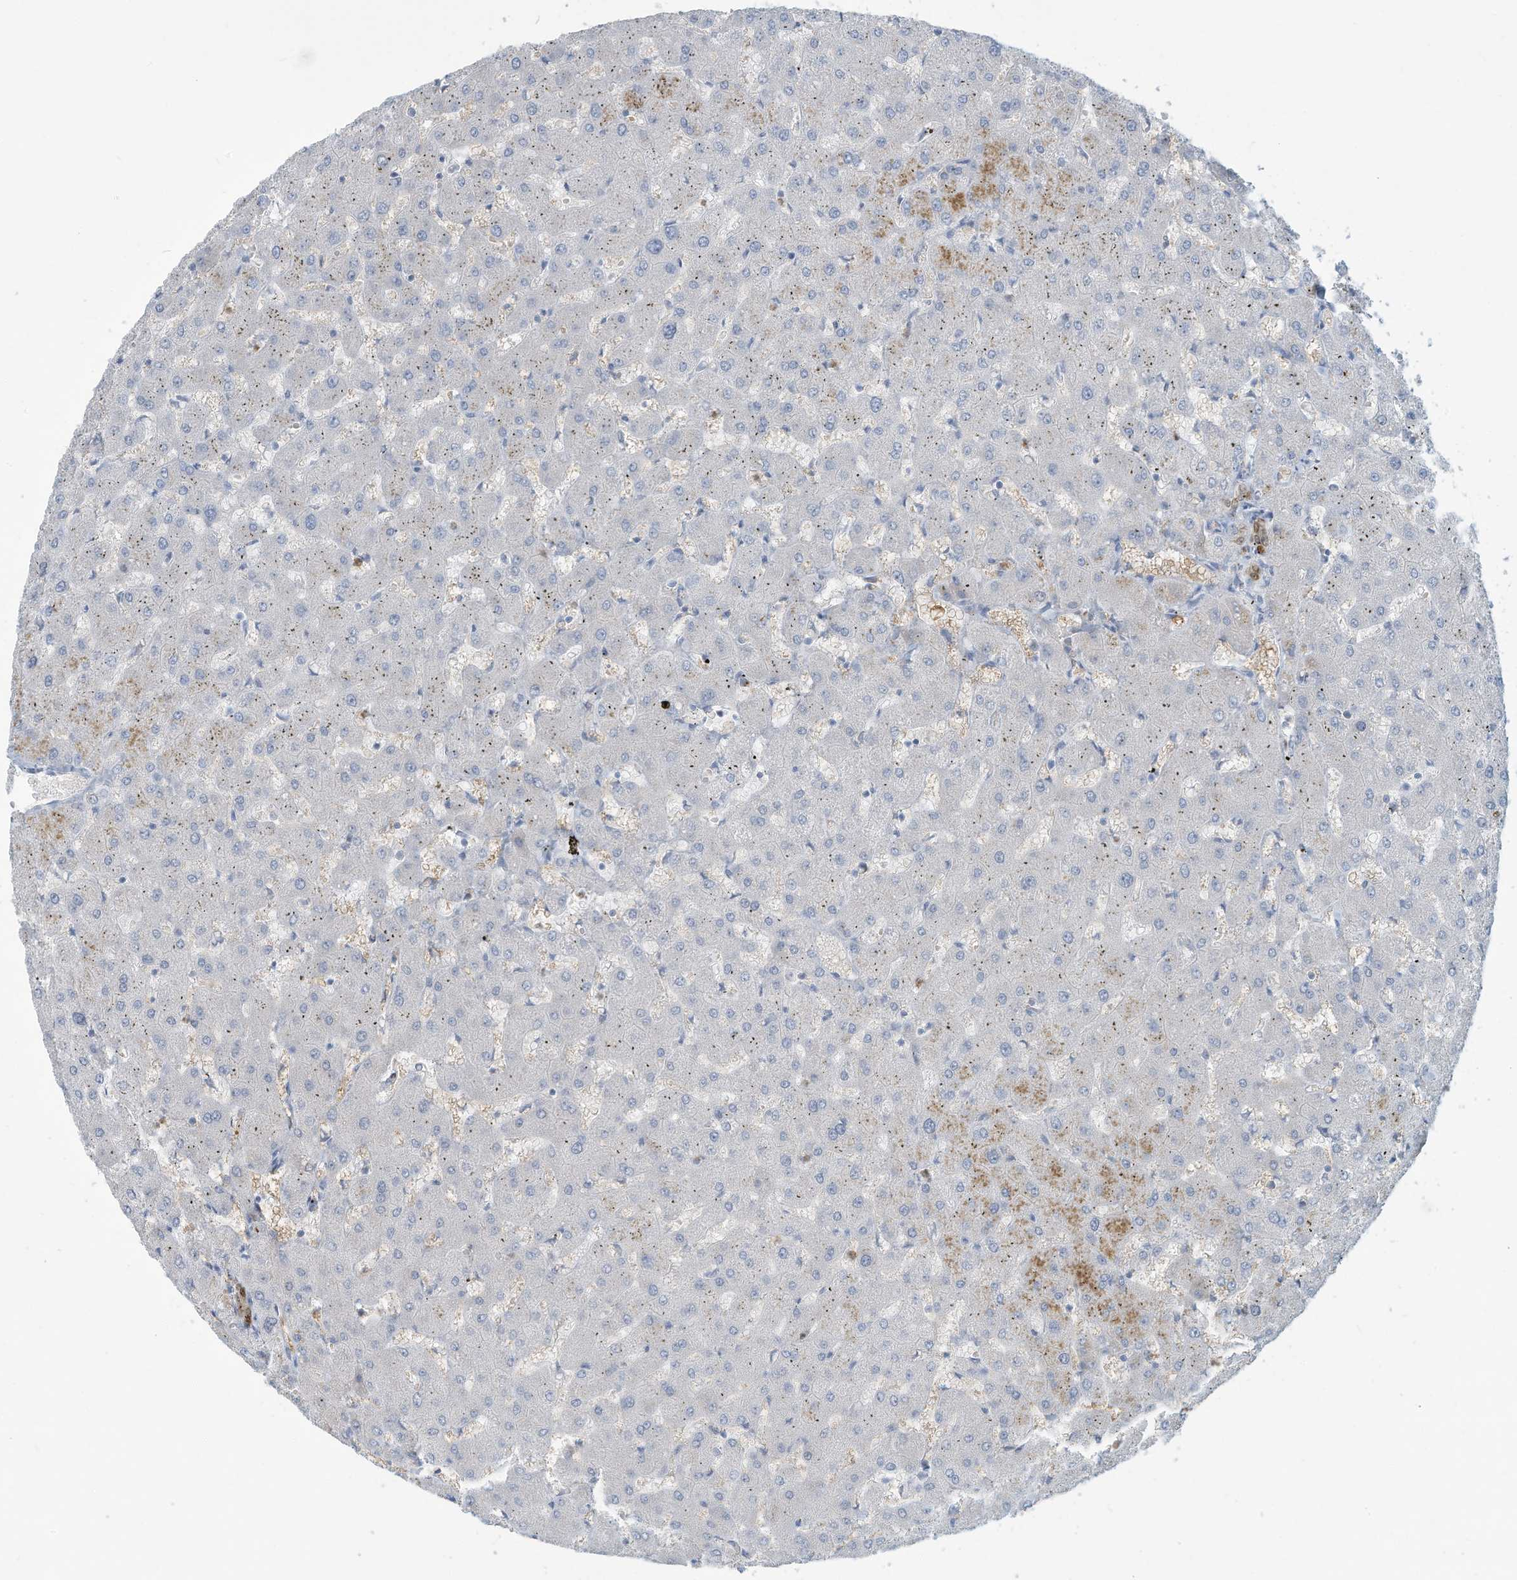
{"staining": {"intensity": "moderate", "quantity": "<25%", "location": "nuclear"}, "tissue": "liver", "cell_type": "Cholangiocytes", "image_type": "normal", "snomed": [{"axis": "morphology", "description": "Normal tissue, NOS"}, {"axis": "topography", "description": "Liver"}], "caption": "The histopathology image exhibits a brown stain indicating the presence of a protein in the nuclear of cholangiocytes in liver.", "gene": "ERI2", "patient": {"sex": "female", "age": 63}}